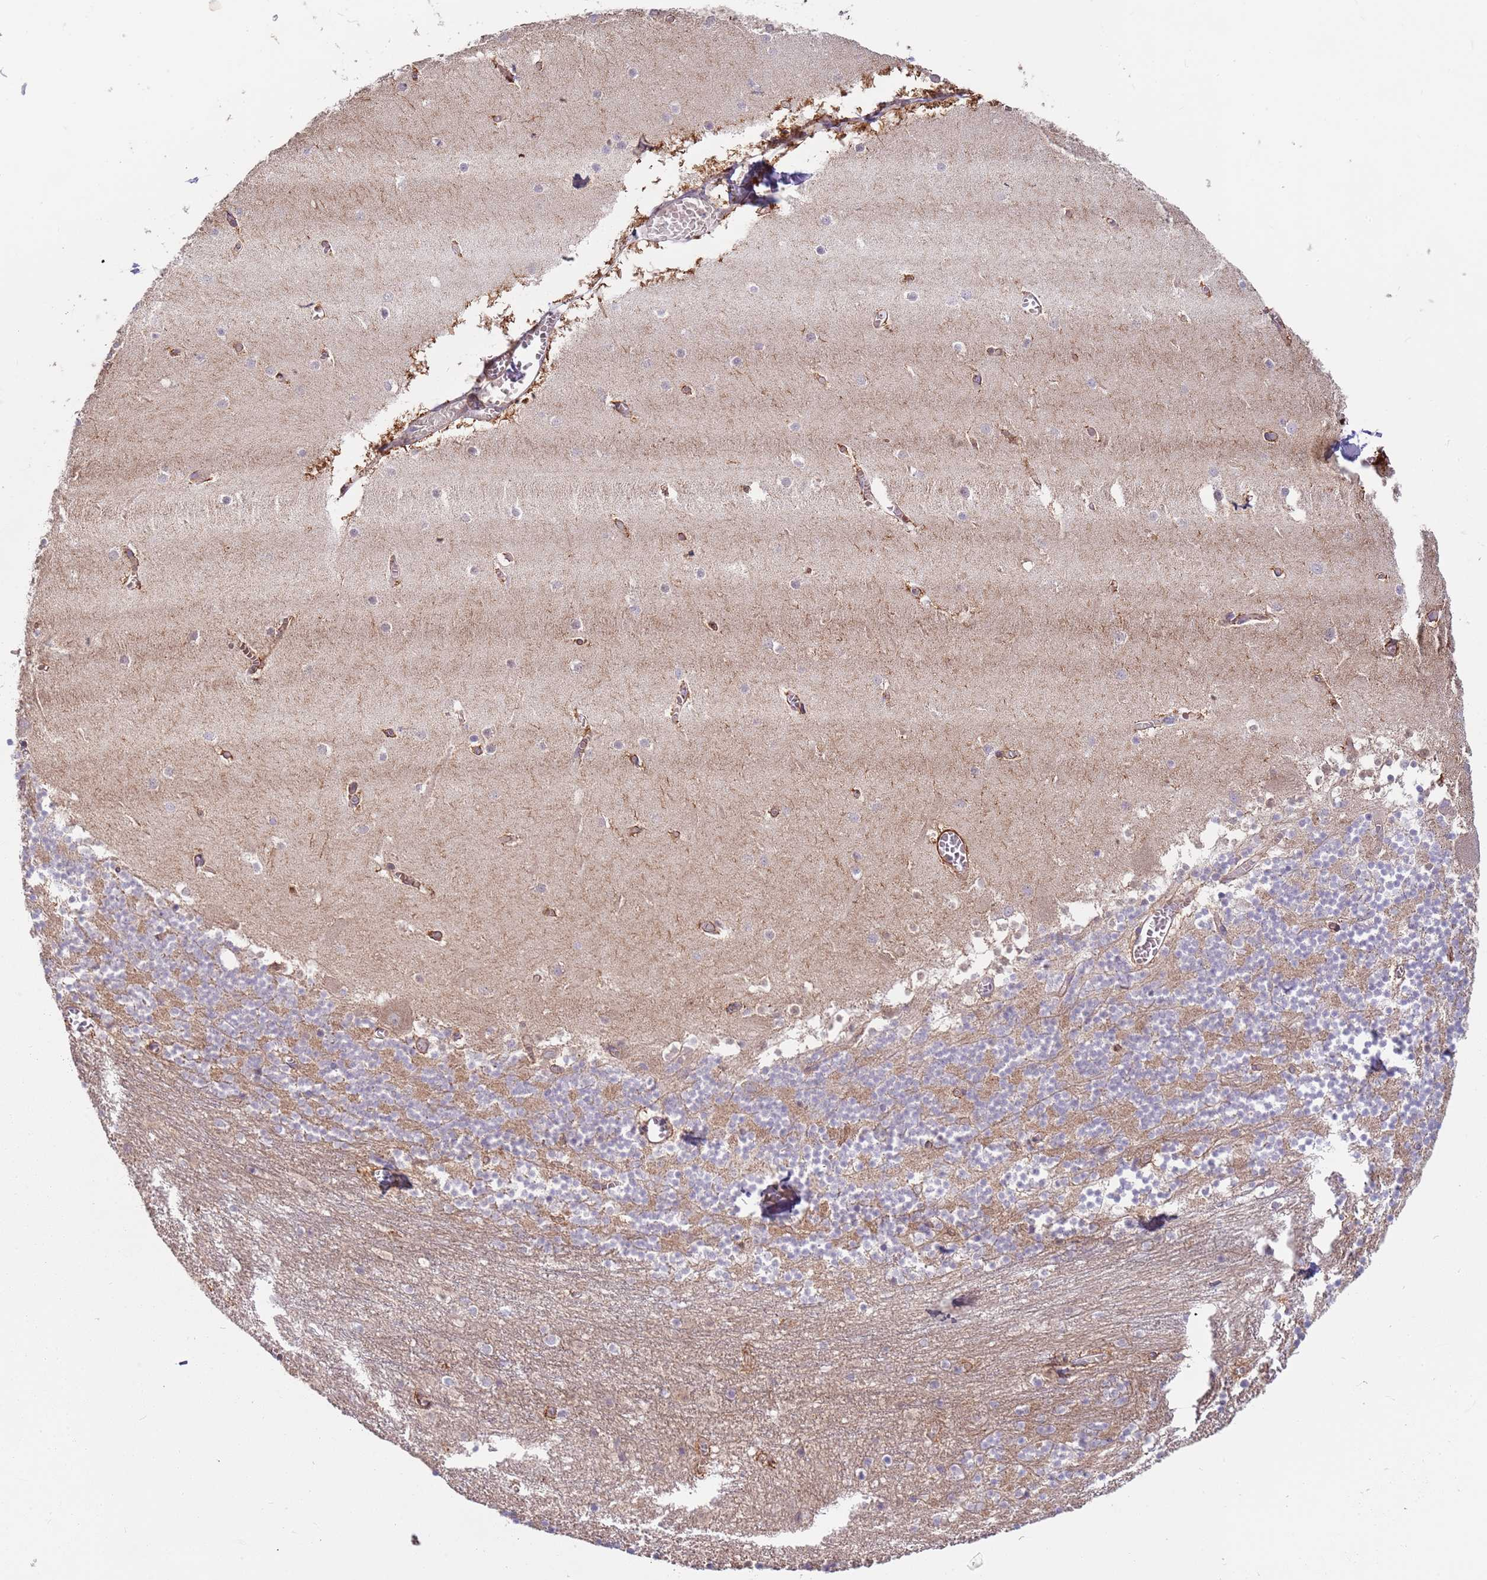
{"staining": {"intensity": "moderate", "quantity": "25%-75%", "location": "cytoplasmic/membranous"}, "tissue": "cerebellum", "cell_type": "Cells in granular layer", "image_type": "normal", "snomed": [{"axis": "morphology", "description": "Normal tissue, NOS"}, {"axis": "topography", "description": "Cerebellum"}], "caption": "A brown stain highlights moderate cytoplasmic/membranous expression of a protein in cells in granular layer of normal human cerebellum.", "gene": "RNF128", "patient": {"sex": "female", "age": 28}}